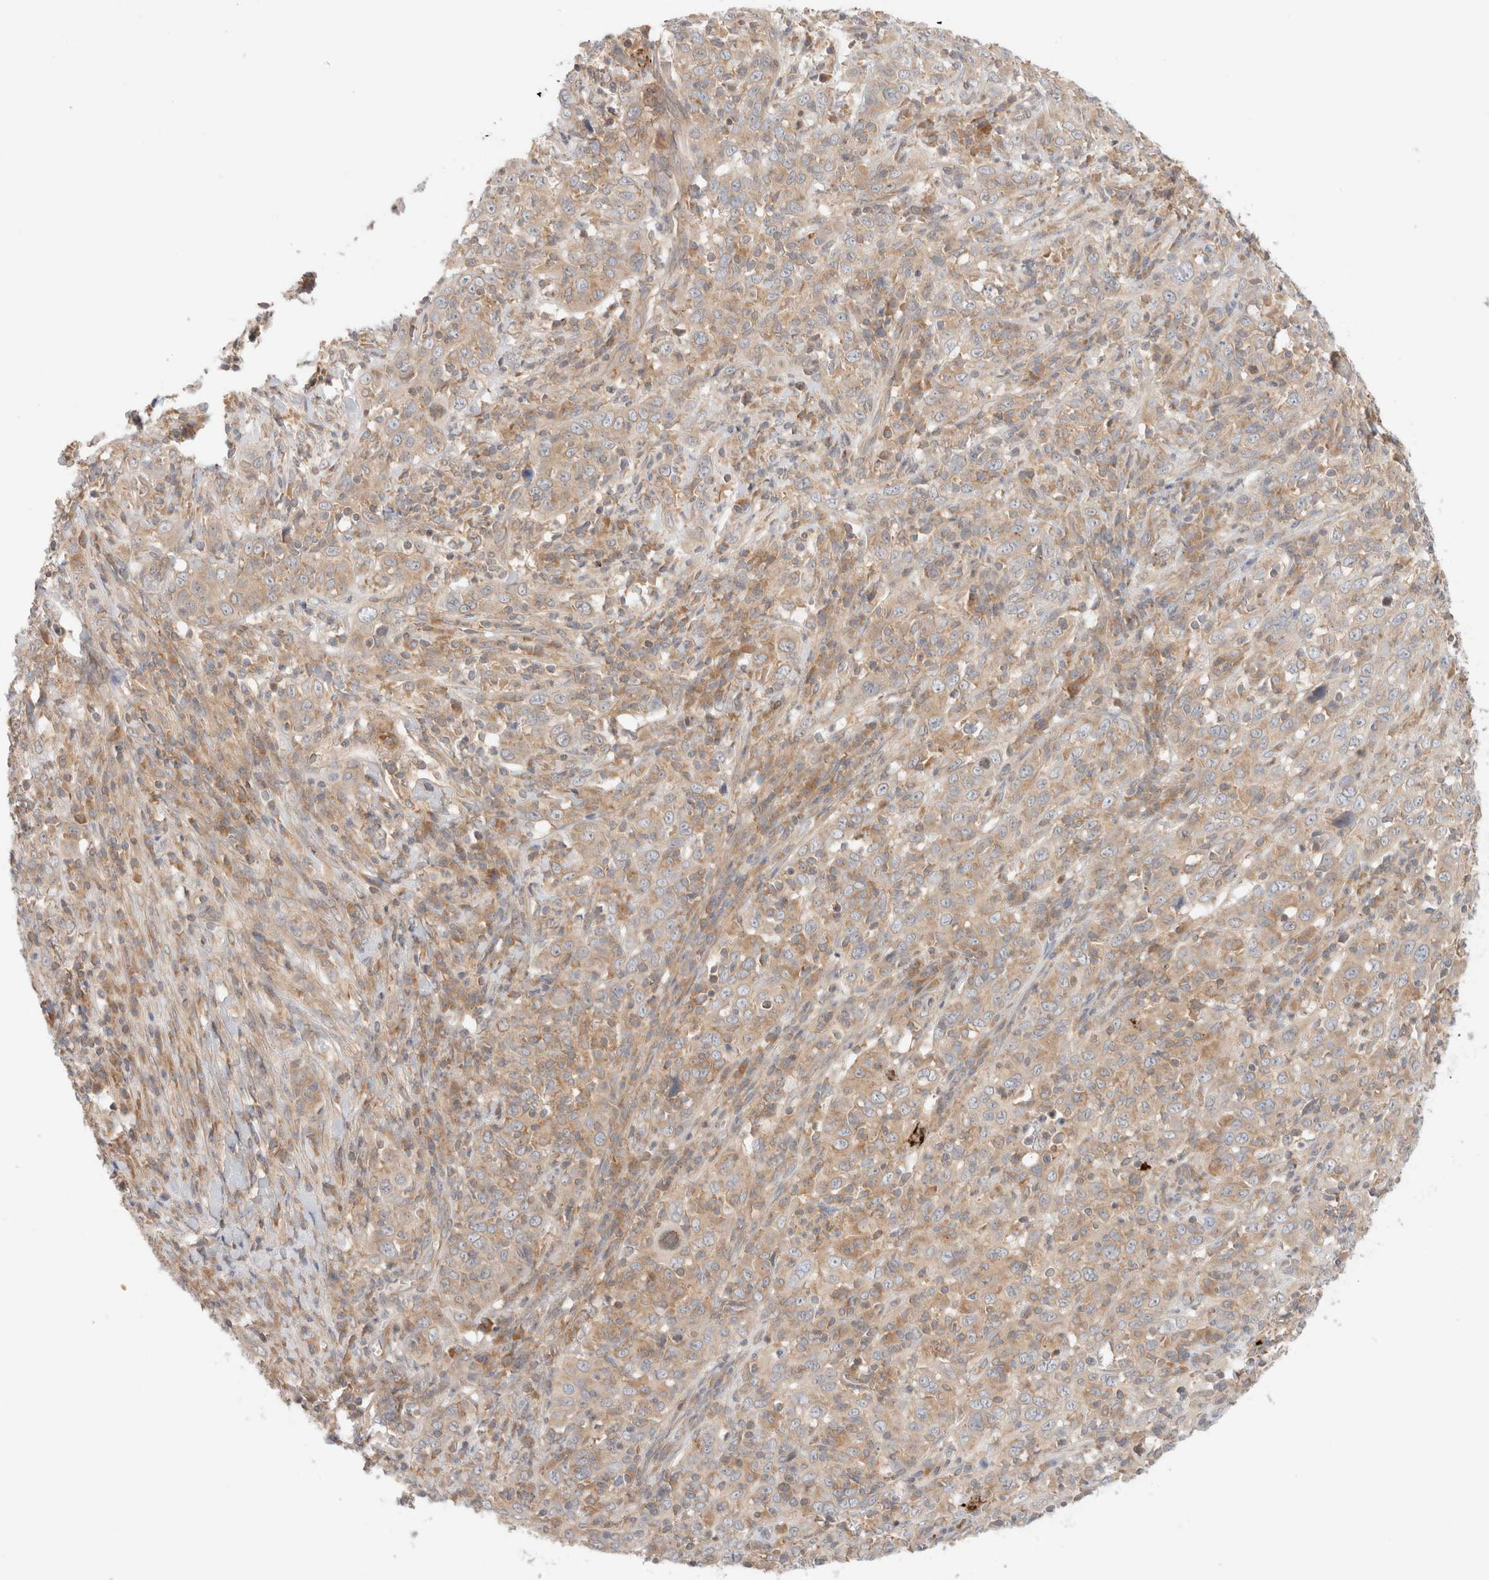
{"staining": {"intensity": "weak", "quantity": ">75%", "location": "cytoplasmic/membranous"}, "tissue": "cervical cancer", "cell_type": "Tumor cells", "image_type": "cancer", "snomed": [{"axis": "morphology", "description": "Squamous cell carcinoma, NOS"}, {"axis": "topography", "description": "Cervix"}], "caption": "This is a micrograph of immunohistochemistry staining of cervical squamous cell carcinoma, which shows weak expression in the cytoplasmic/membranous of tumor cells.", "gene": "MARK3", "patient": {"sex": "female", "age": 46}}